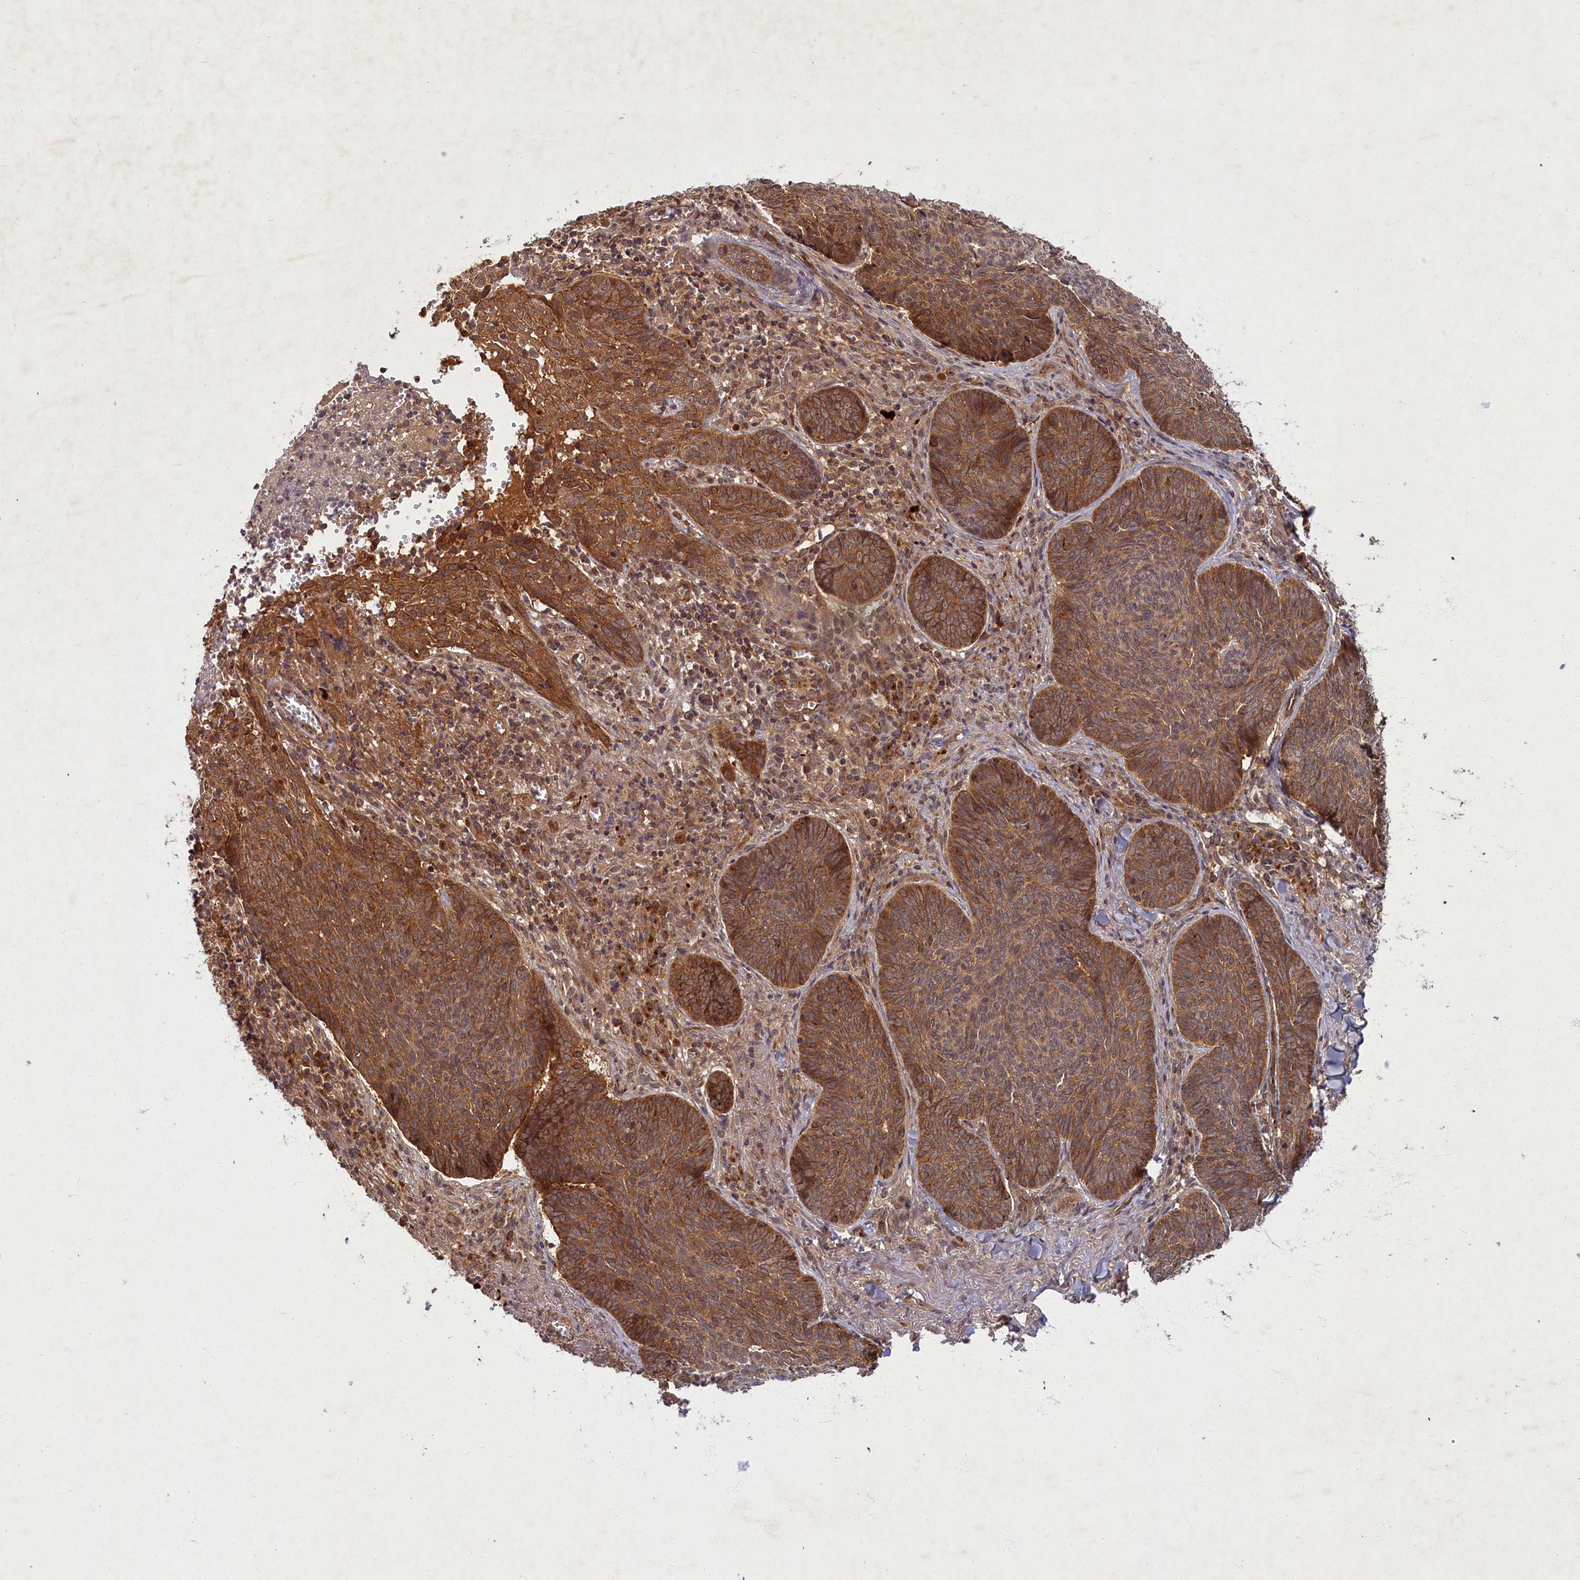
{"staining": {"intensity": "moderate", "quantity": ">75%", "location": "cytoplasmic/membranous"}, "tissue": "skin cancer", "cell_type": "Tumor cells", "image_type": "cancer", "snomed": [{"axis": "morphology", "description": "Basal cell carcinoma"}, {"axis": "topography", "description": "Skin"}], "caption": "High-power microscopy captured an immunohistochemistry micrograph of skin cancer (basal cell carcinoma), revealing moderate cytoplasmic/membranous expression in approximately >75% of tumor cells.", "gene": "BICD1", "patient": {"sex": "female", "age": 74}}